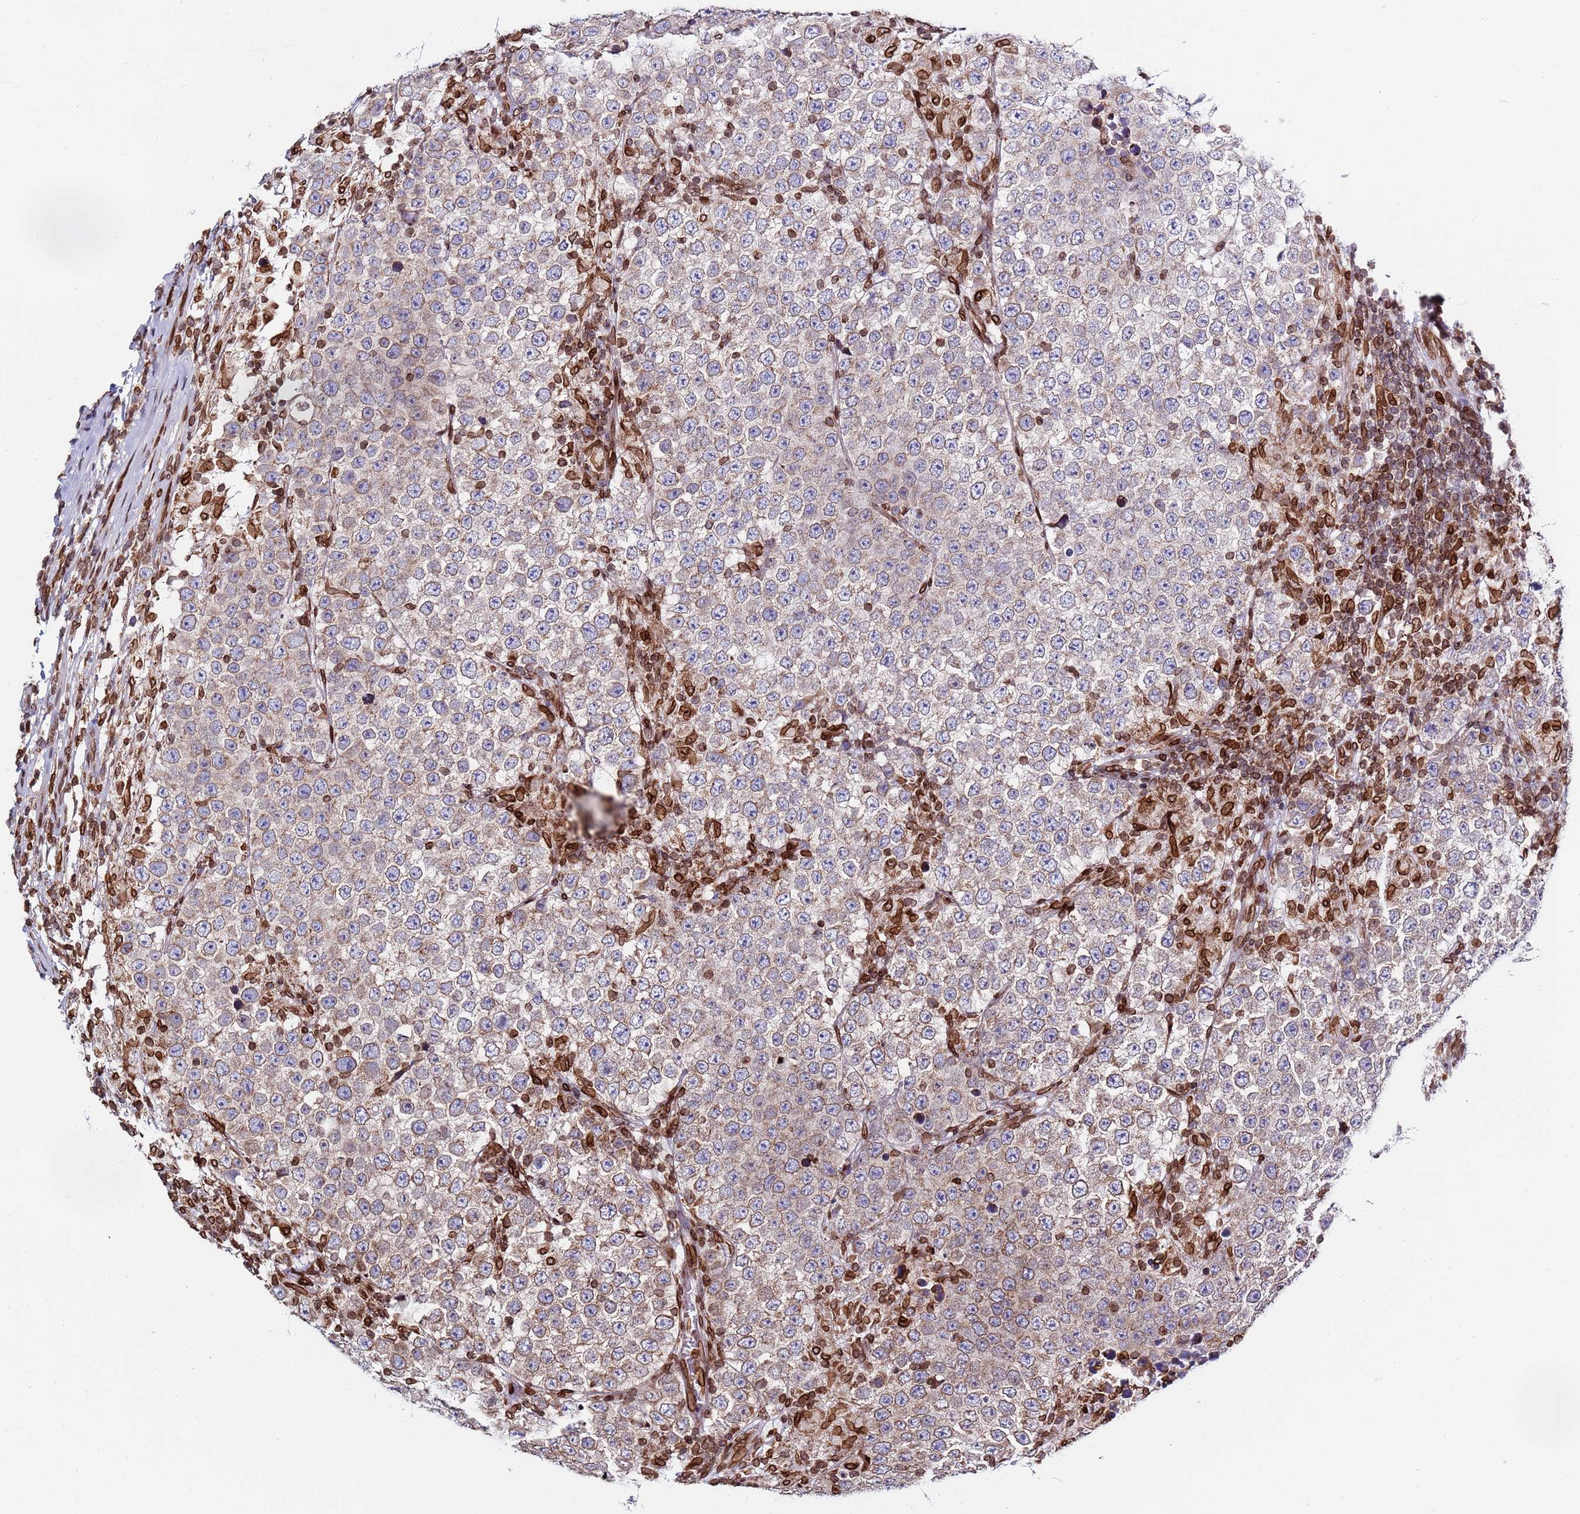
{"staining": {"intensity": "weak", "quantity": "<25%", "location": "cytoplasmic/membranous"}, "tissue": "testis cancer", "cell_type": "Tumor cells", "image_type": "cancer", "snomed": [{"axis": "morphology", "description": "Normal tissue, NOS"}, {"axis": "morphology", "description": "Urothelial carcinoma, High grade"}, {"axis": "morphology", "description": "Seminoma, NOS"}, {"axis": "morphology", "description": "Carcinoma, Embryonal, NOS"}, {"axis": "topography", "description": "Urinary bladder"}, {"axis": "topography", "description": "Testis"}], "caption": "An immunohistochemistry (IHC) image of testis cancer is shown. There is no staining in tumor cells of testis cancer.", "gene": "TOR1AIP1", "patient": {"sex": "male", "age": 41}}